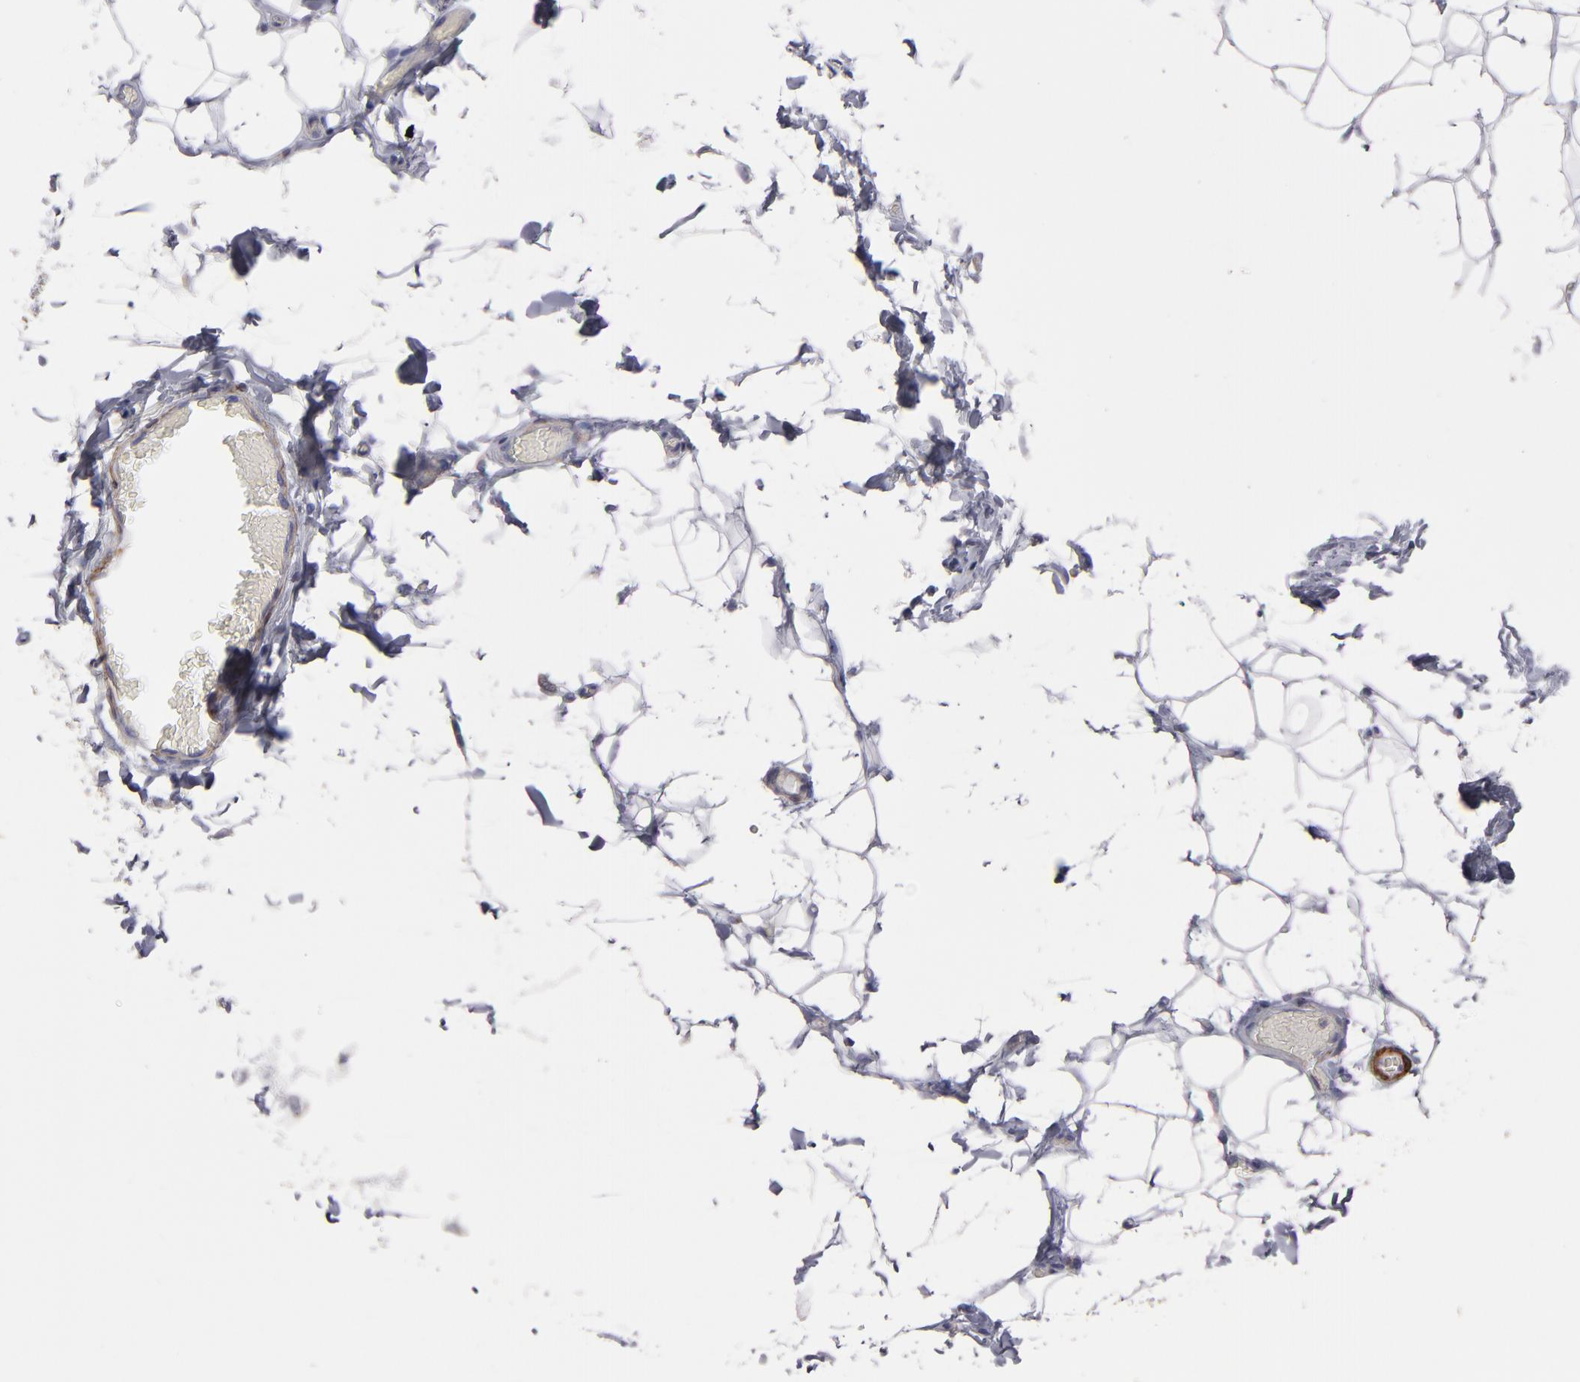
{"staining": {"intensity": "negative", "quantity": "none", "location": "none"}, "tissue": "adipose tissue", "cell_type": "Adipocytes", "image_type": "normal", "snomed": [{"axis": "morphology", "description": "Normal tissue, NOS"}, {"axis": "topography", "description": "Soft tissue"}], "caption": "This is an IHC photomicrograph of benign adipose tissue. There is no positivity in adipocytes.", "gene": "SLMAP", "patient": {"sex": "male", "age": 26}}